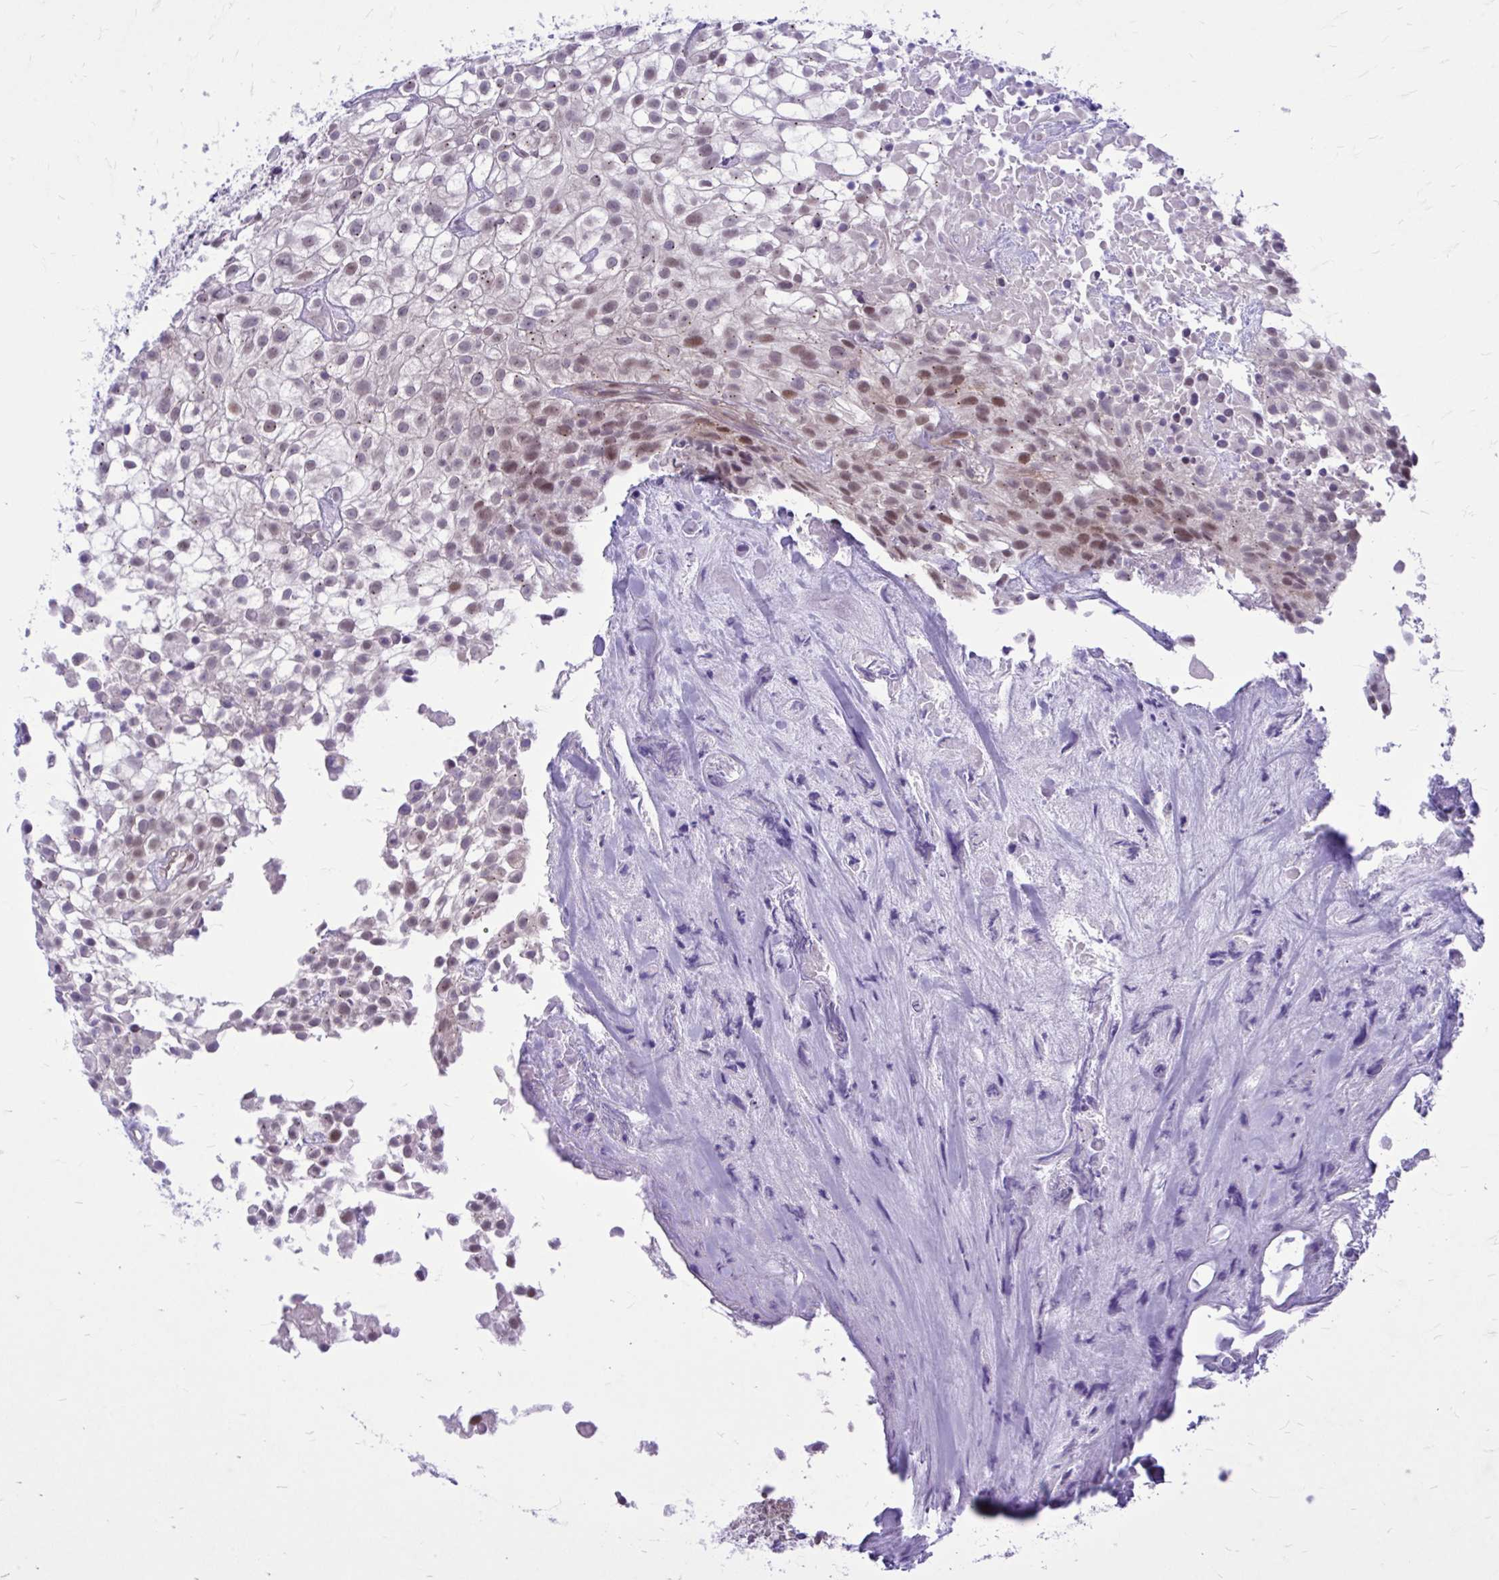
{"staining": {"intensity": "moderate", "quantity": "25%-75%", "location": "nuclear"}, "tissue": "urothelial cancer", "cell_type": "Tumor cells", "image_type": "cancer", "snomed": [{"axis": "morphology", "description": "Urothelial carcinoma, High grade"}, {"axis": "topography", "description": "Urinary bladder"}], "caption": "There is medium levels of moderate nuclear positivity in tumor cells of urothelial cancer, as demonstrated by immunohistochemical staining (brown color).", "gene": "ZBTB25", "patient": {"sex": "male", "age": 56}}